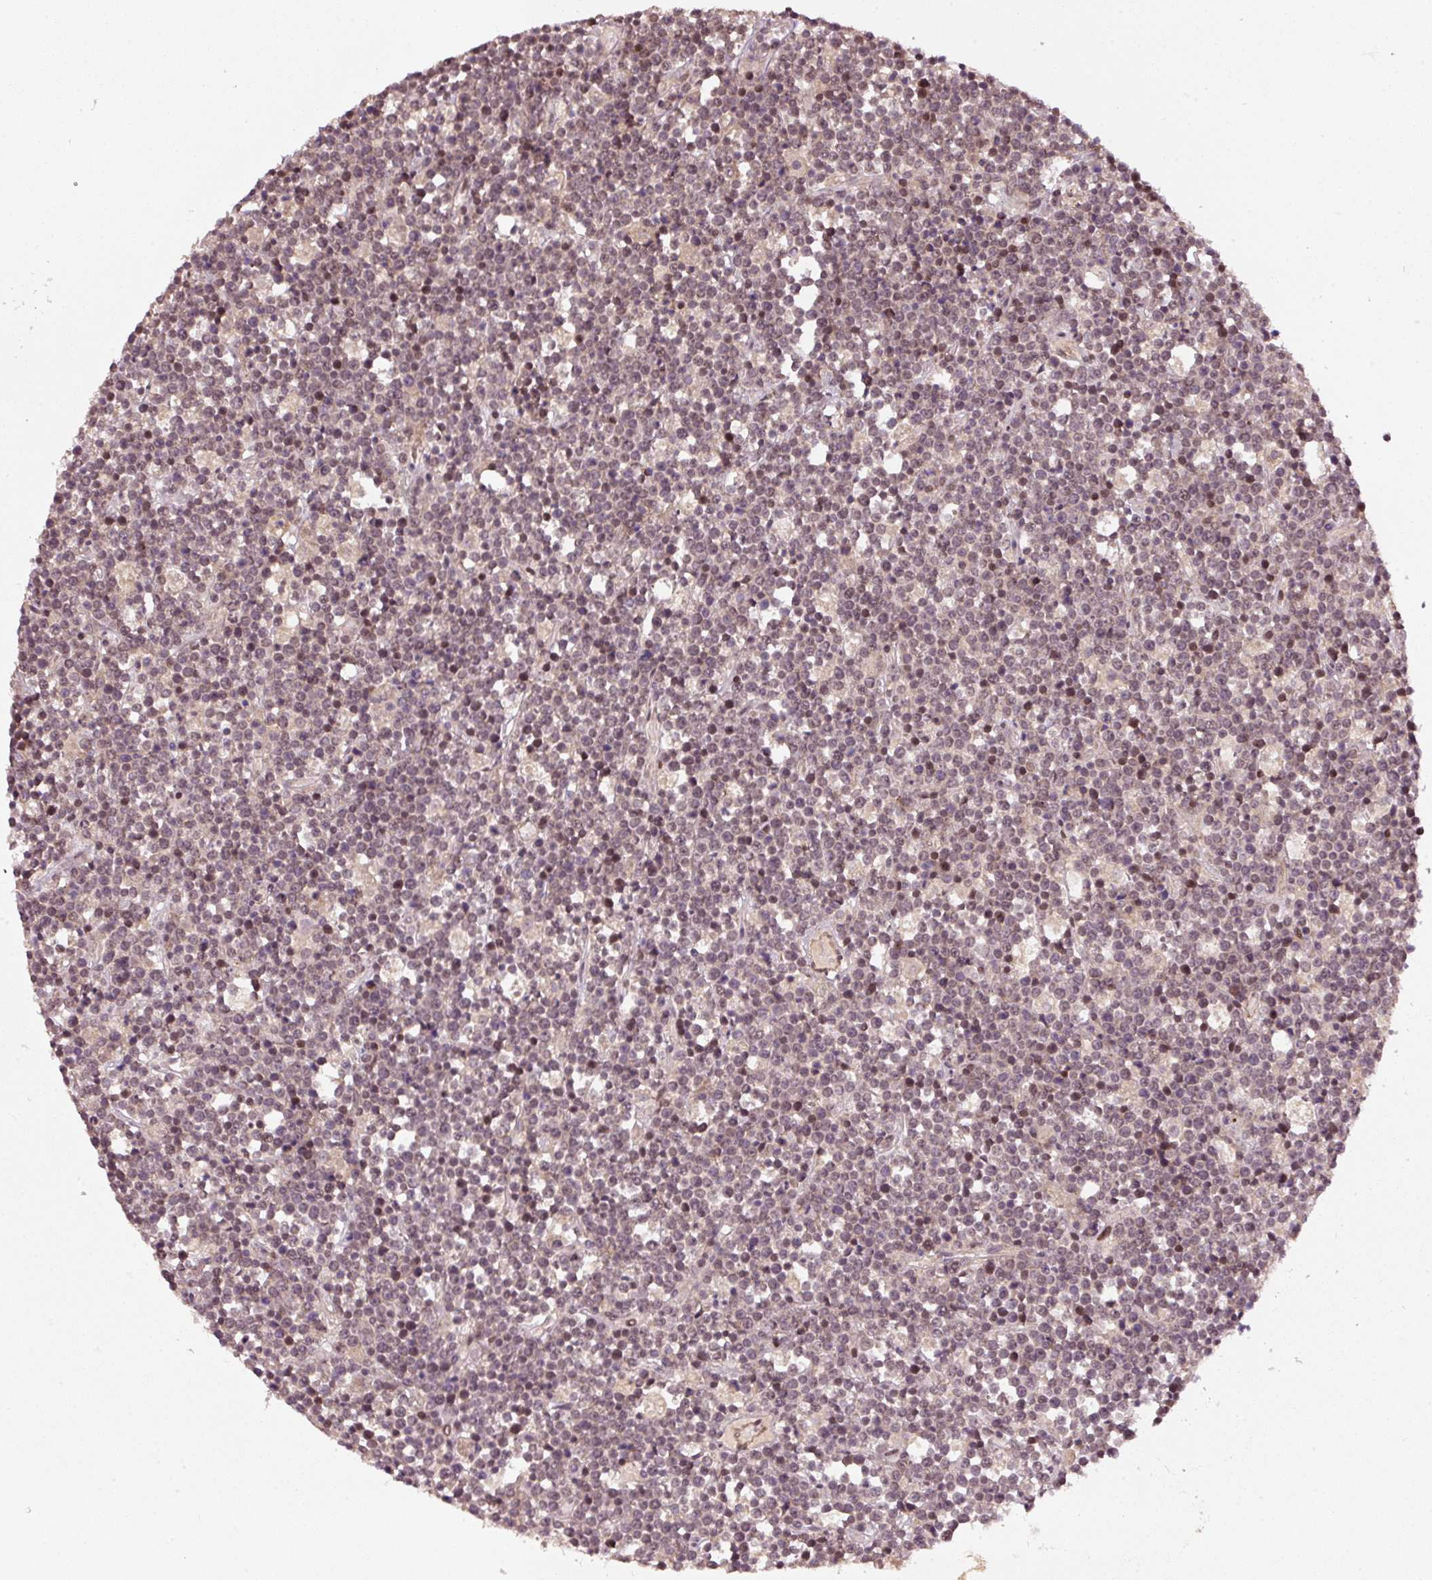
{"staining": {"intensity": "negative", "quantity": "none", "location": "none"}, "tissue": "lymphoma", "cell_type": "Tumor cells", "image_type": "cancer", "snomed": [{"axis": "morphology", "description": "Malignant lymphoma, non-Hodgkin's type, High grade"}, {"axis": "topography", "description": "Ovary"}], "caption": "Tumor cells are negative for brown protein staining in lymphoma.", "gene": "PCDHB1", "patient": {"sex": "female", "age": 56}}